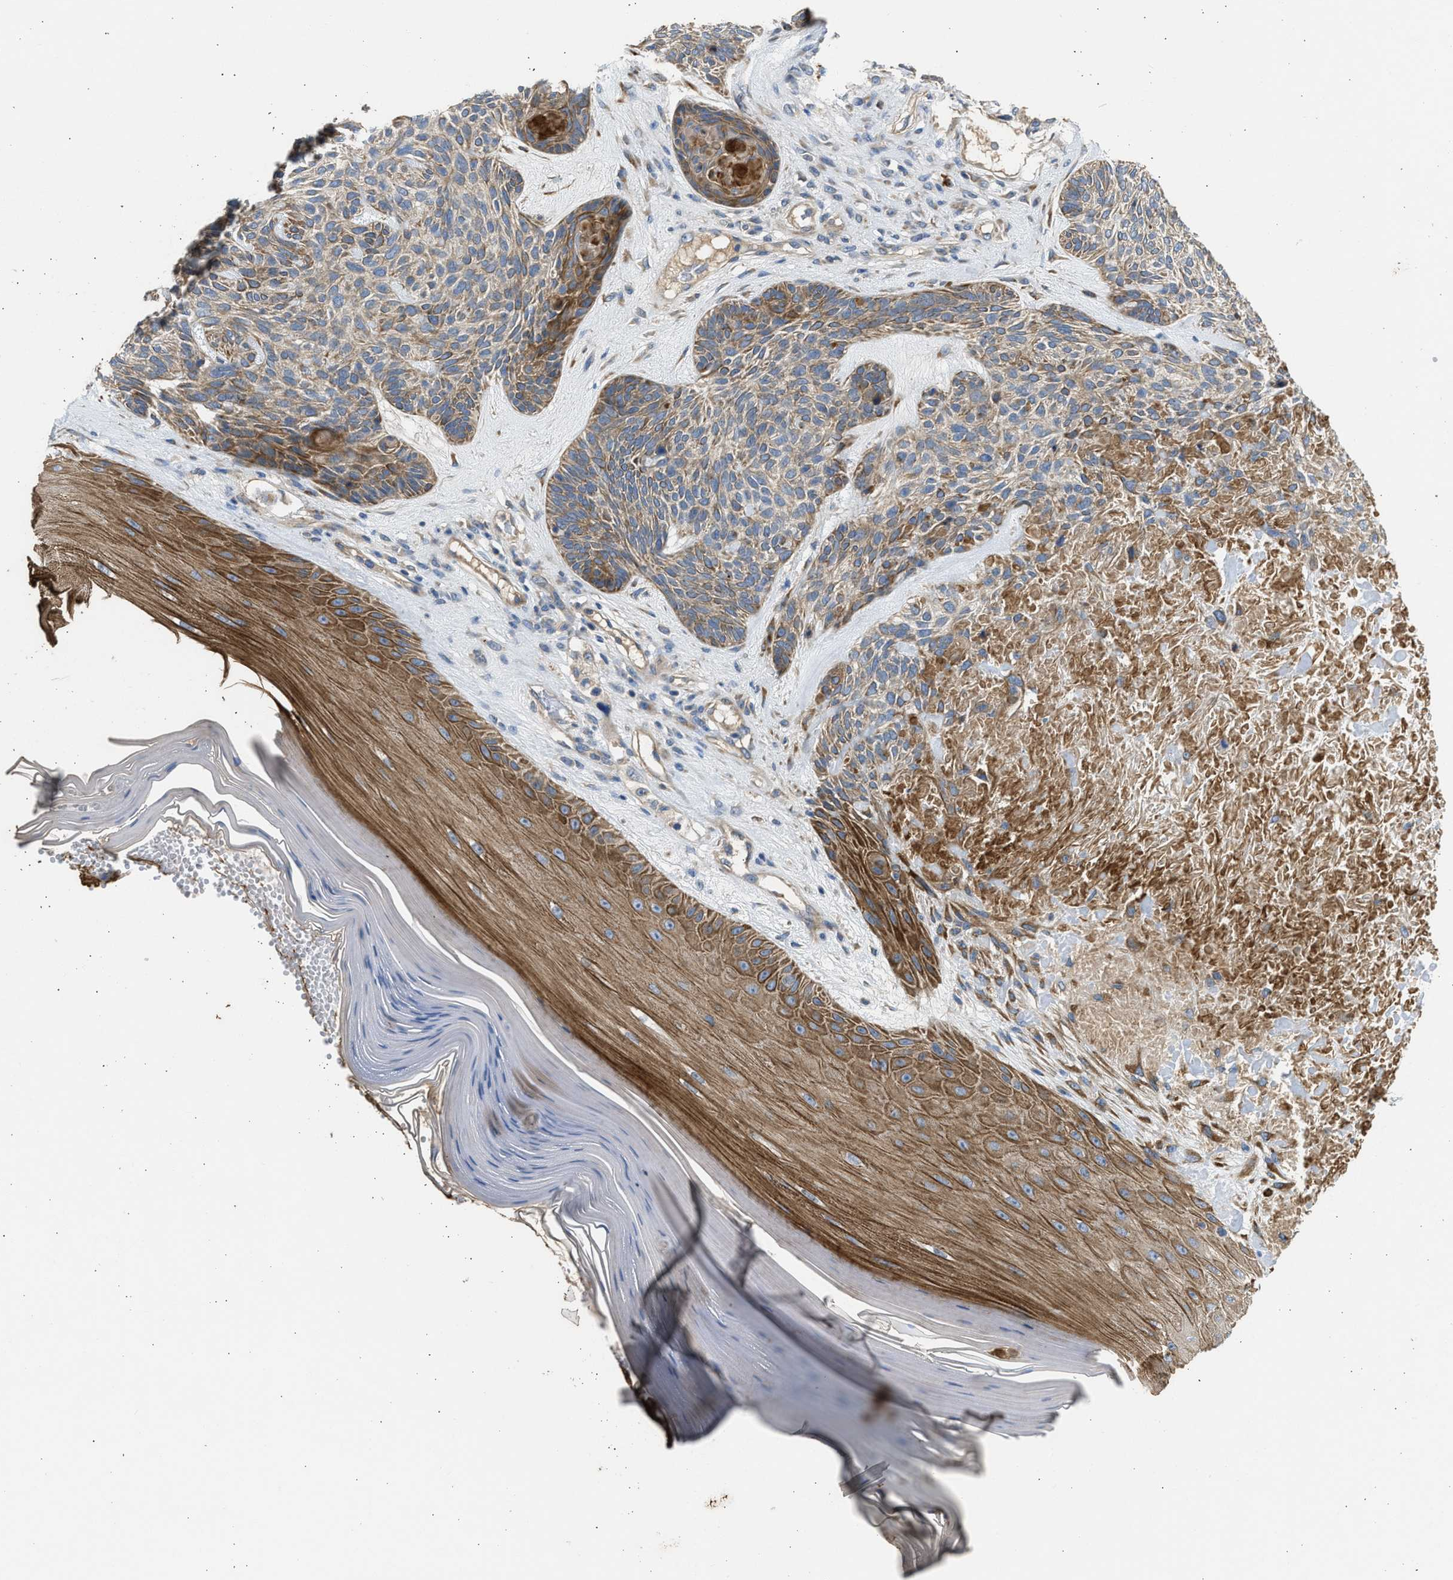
{"staining": {"intensity": "moderate", "quantity": ">75%", "location": "cytoplasmic/membranous"}, "tissue": "skin cancer", "cell_type": "Tumor cells", "image_type": "cancer", "snomed": [{"axis": "morphology", "description": "Basal cell carcinoma"}, {"axis": "topography", "description": "Skin"}], "caption": "Immunohistochemical staining of skin basal cell carcinoma displays medium levels of moderate cytoplasmic/membranous positivity in about >75% of tumor cells.", "gene": "CSRNP2", "patient": {"sex": "male", "age": 55}}